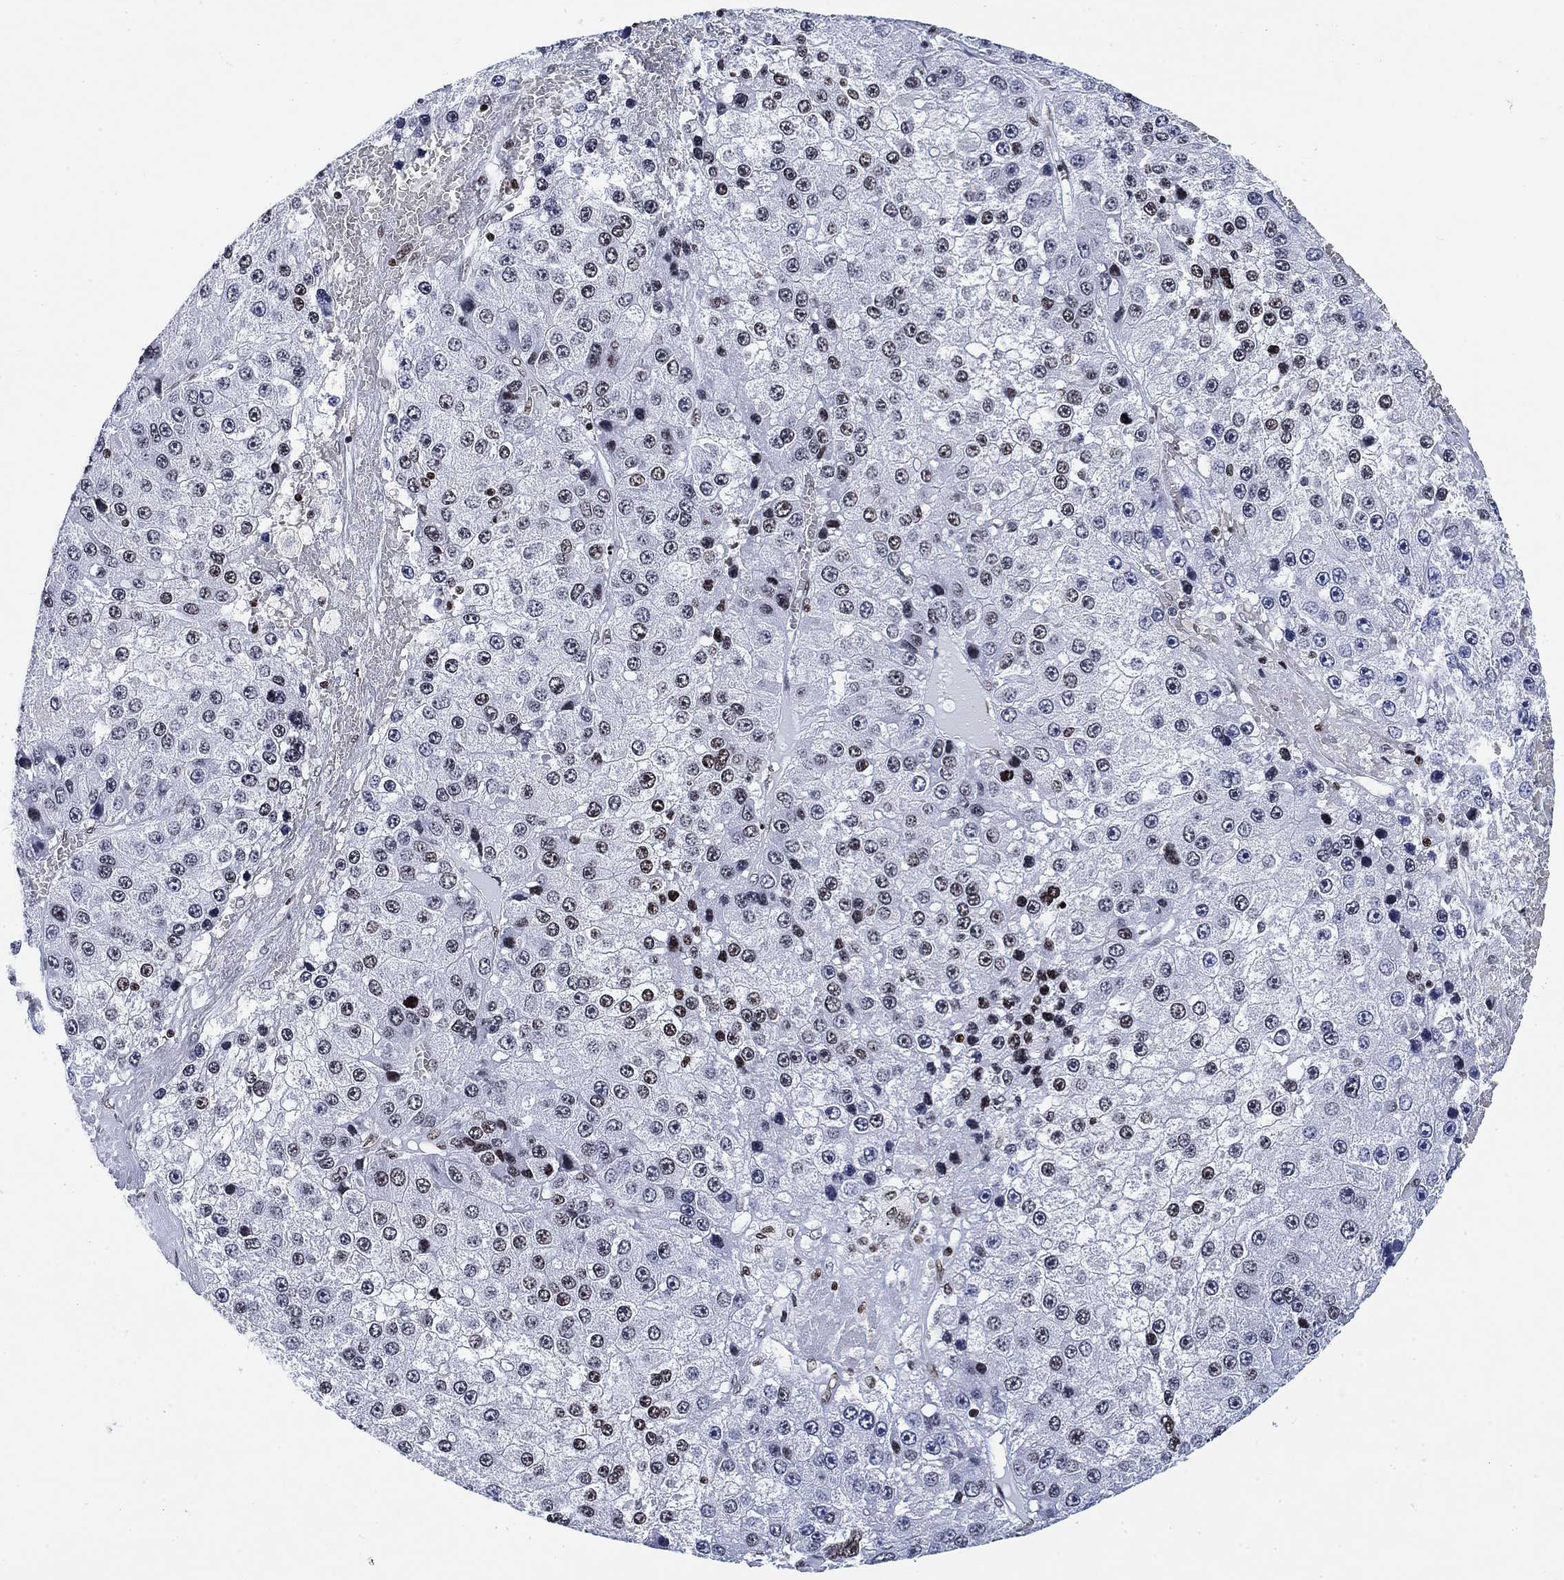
{"staining": {"intensity": "moderate", "quantity": "<25%", "location": "nuclear"}, "tissue": "liver cancer", "cell_type": "Tumor cells", "image_type": "cancer", "snomed": [{"axis": "morphology", "description": "Carcinoma, Hepatocellular, NOS"}, {"axis": "topography", "description": "Liver"}], "caption": "Liver cancer (hepatocellular carcinoma) stained with DAB (3,3'-diaminobenzidine) immunohistochemistry (IHC) exhibits low levels of moderate nuclear positivity in about <25% of tumor cells.", "gene": "H1-10", "patient": {"sex": "female", "age": 73}}